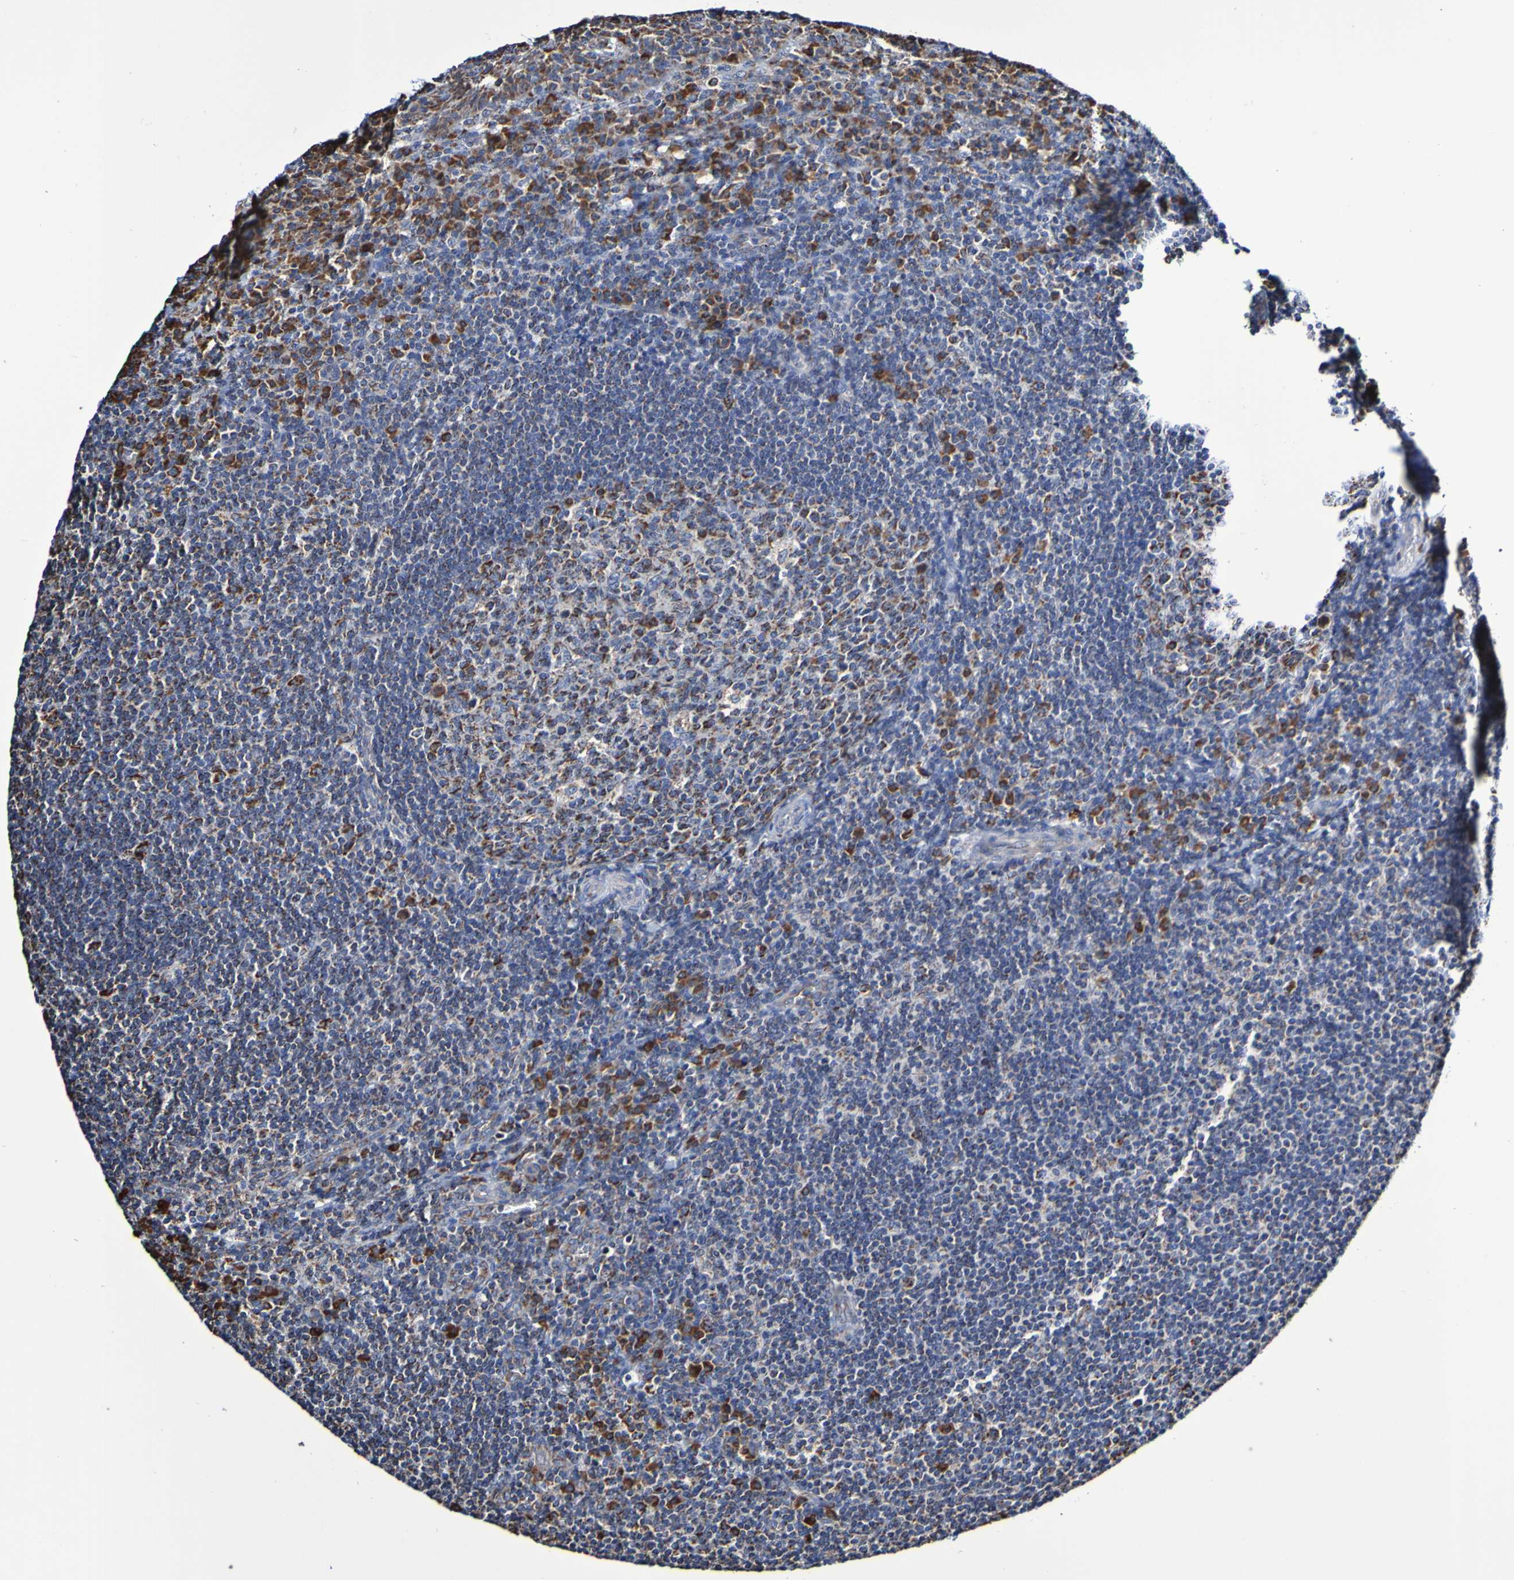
{"staining": {"intensity": "strong", "quantity": "25%-75%", "location": "cytoplasmic/membranous"}, "tissue": "tonsil", "cell_type": "Germinal center cells", "image_type": "normal", "snomed": [{"axis": "morphology", "description": "Normal tissue, NOS"}, {"axis": "topography", "description": "Tonsil"}], "caption": "A high amount of strong cytoplasmic/membranous expression is present in approximately 25%-75% of germinal center cells in normal tonsil.", "gene": "IL18R1", "patient": {"sex": "male", "age": 37}}